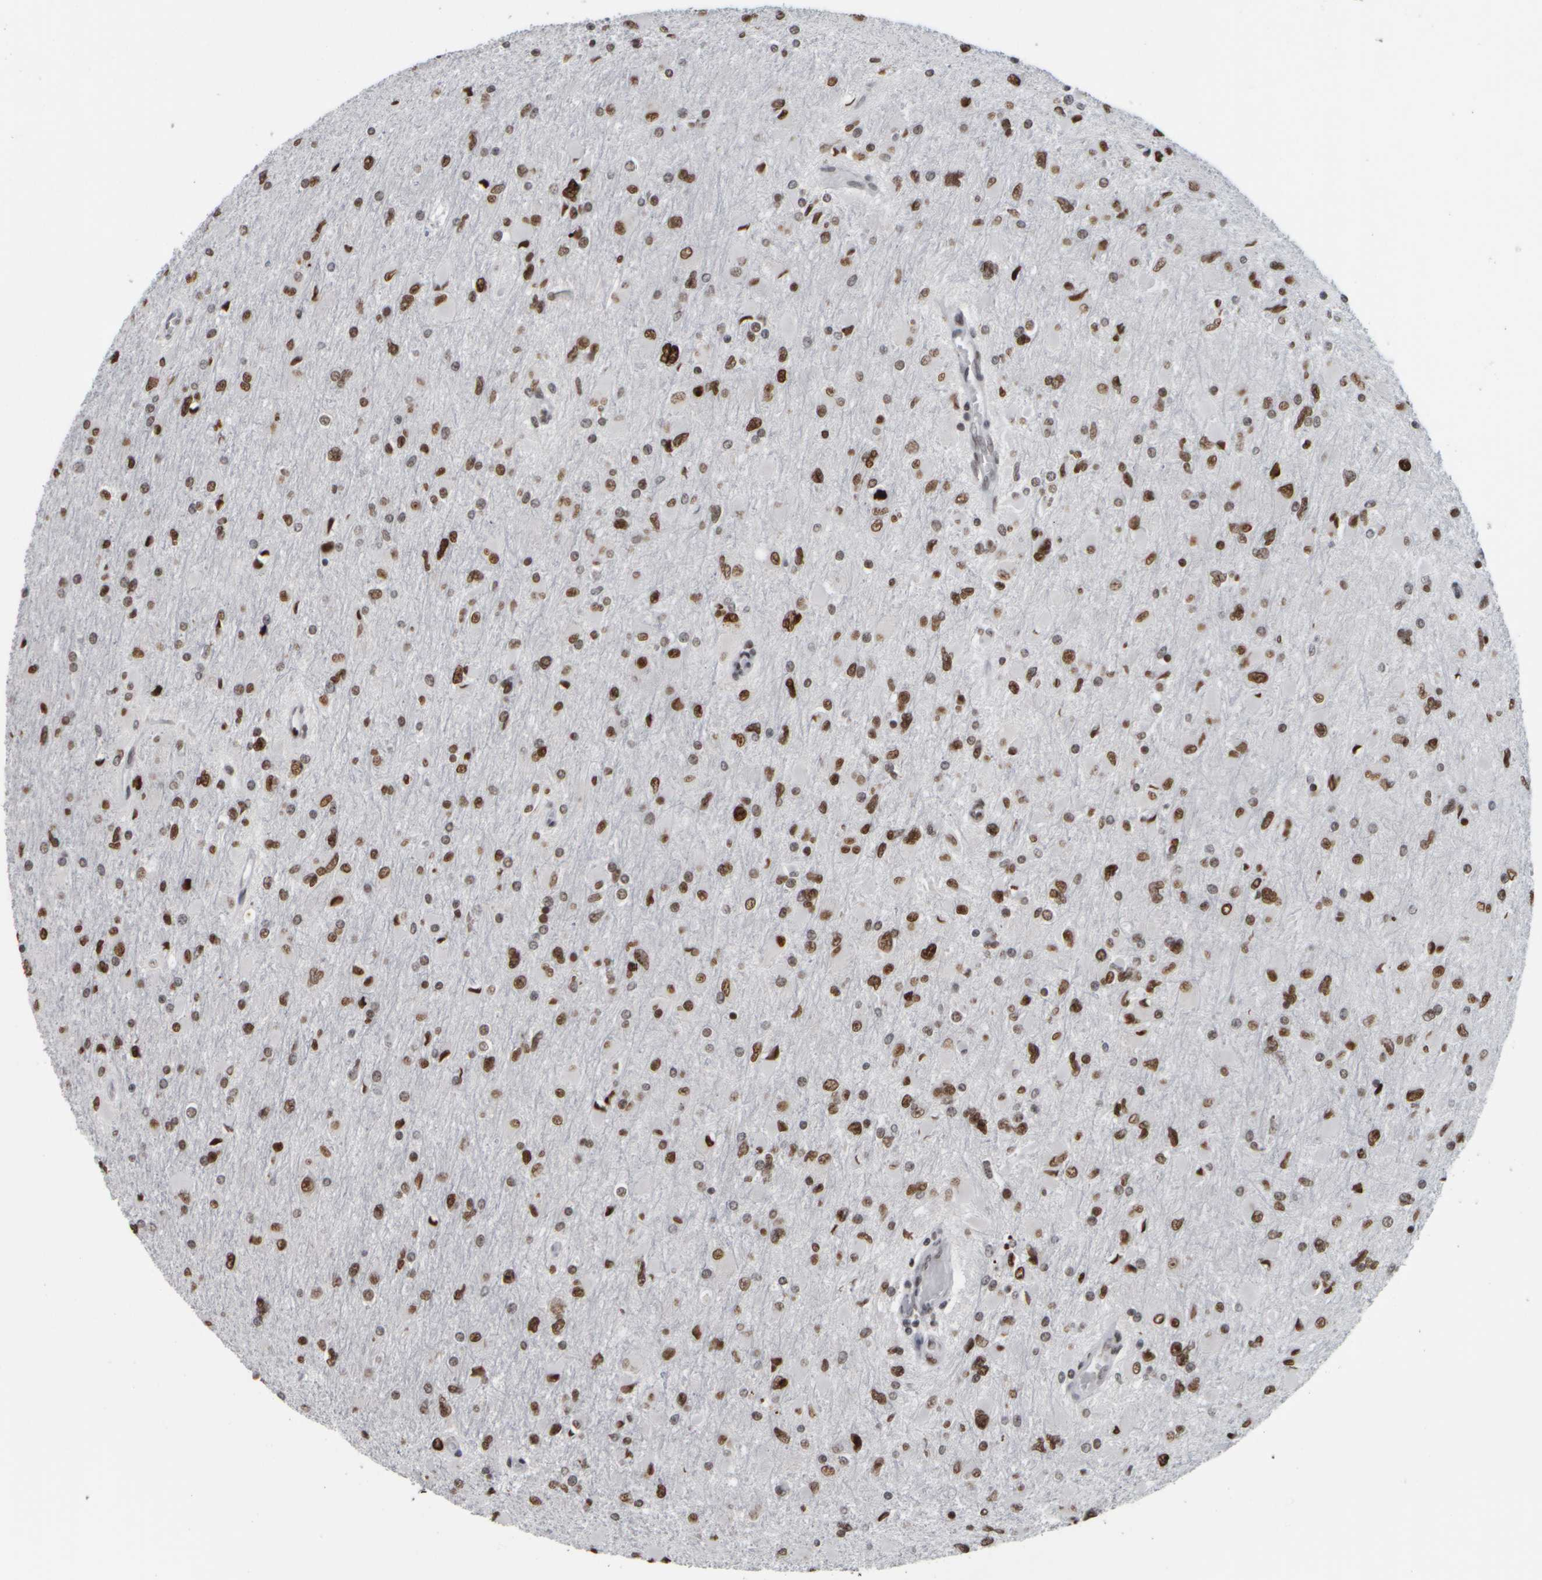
{"staining": {"intensity": "moderate", "quantity": ">75%", "location": "nuclear"}, "tissue": "glioma", "cell_type": "Tumor cells", "image_type": "cancer", "snomed": [{"axis": "morphology", "description": "Glioma, malignant, High grade"}, {"axis": "topography", "description": "Cerebral cortex"}], "caption": "High-magnification brightfield microscopy of malignant glioma (high-grade) stained with DAB (3,3'-diaminobenzidine) (brown) and counterstained with hematoxylin (blue). tumor cells exhibit moderate nuclear expression is identified in about>75% of cells.", "gene": "TOP2B", "patient": {"sex": "female", "age": 36}}